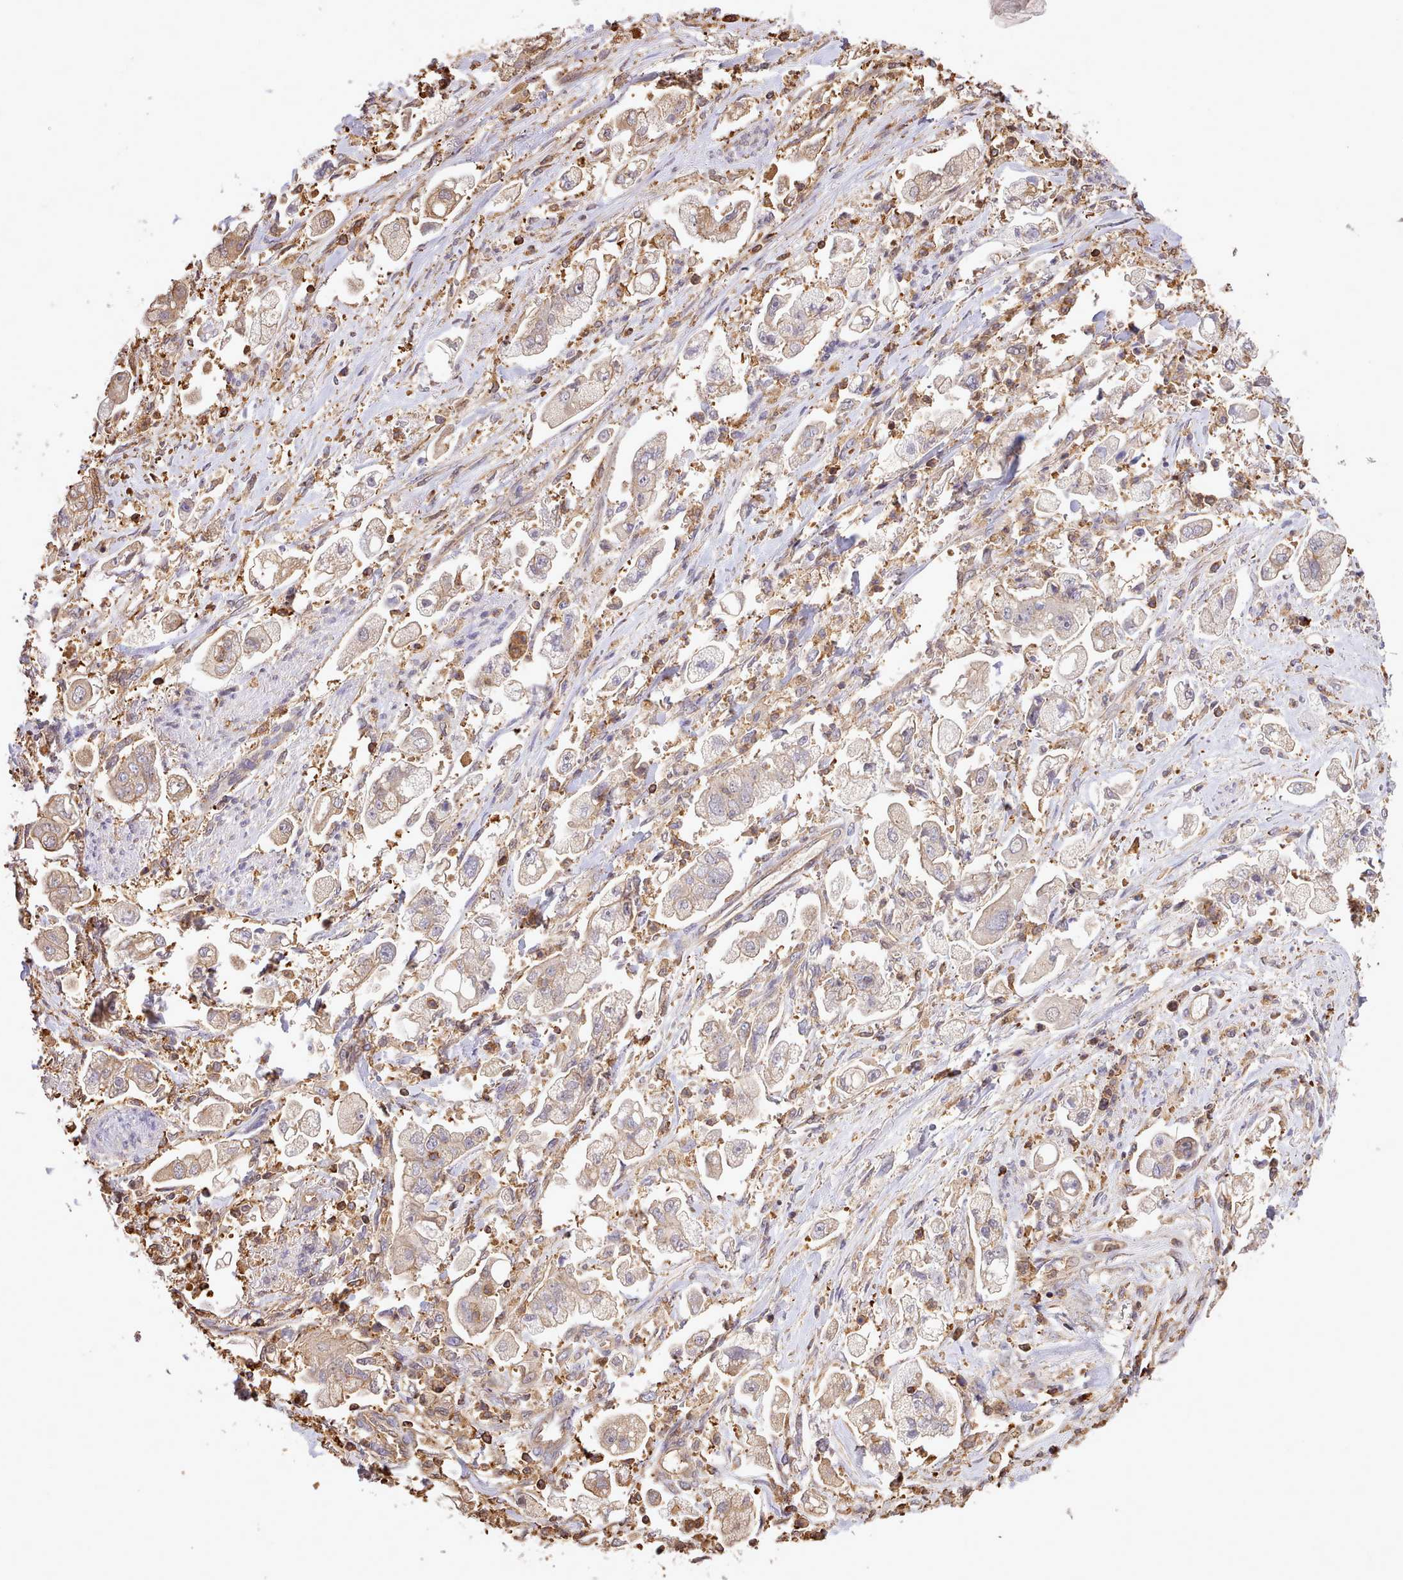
{"staining": {"intensity": "weak", "quantity": "<25%", "location": "cytoplasmic/membranous"}, "tissue": "stomach cancer", "cell_type": "Tumor cells", "image_type": "cancer", "snomed": [{"axis": "morphology", "description": "Adenocarcinoma, NOS"}, {"axis": "topography", "description": "Stomach"}], "caption": "Stomach cancer (adenocarcinoma) stained for a protein using immunohistochemistry demonstrates no staining tumor cells.", "gene": "CAPZA1", "patient": {"sex": "male", "age": 62}}